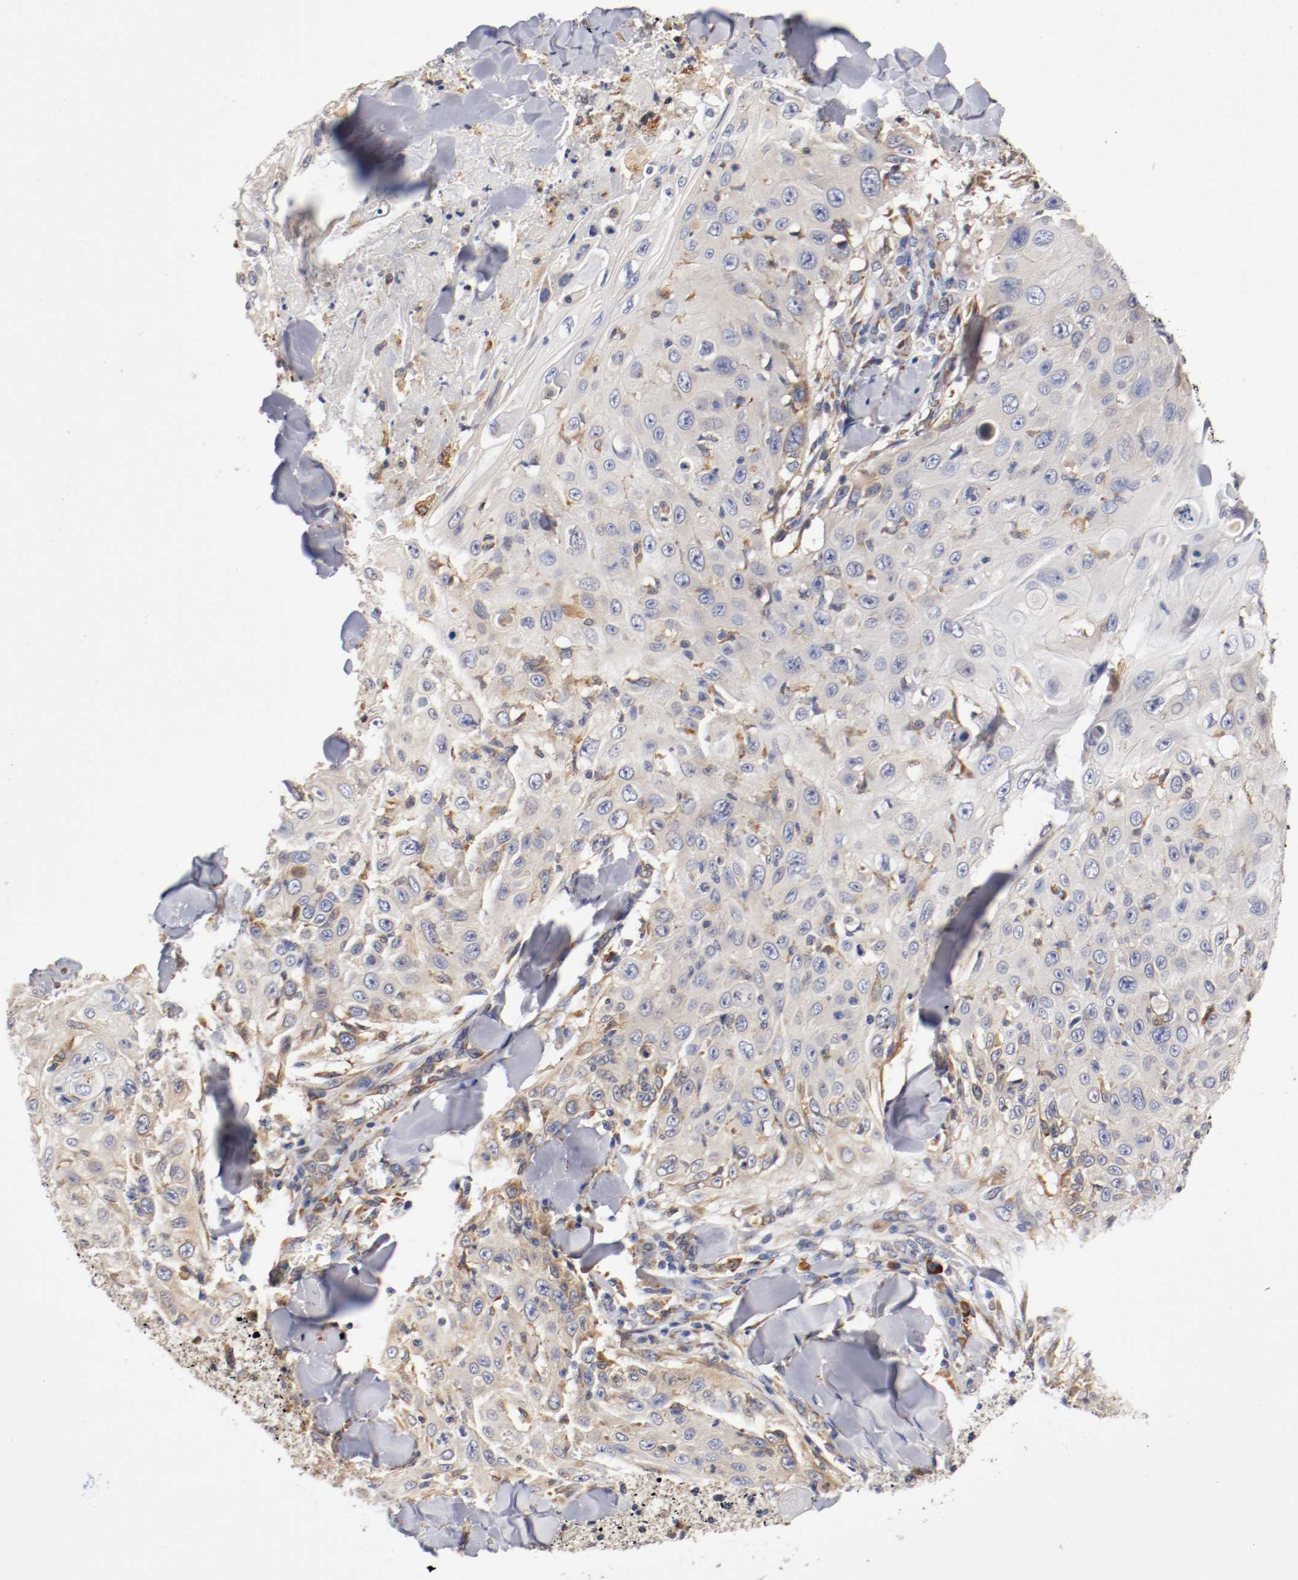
{"staining": {"intensity": "weak", "quantity": ">75%", "location": "cytoplasmic/membranous"}, "tissue": "skin cancer", "cell_type": "Tumor cells", "image_type": "cancer", "snomed": [{"axis": "morphology", "description": "Squamous cell carcinoma, NOS"}, {"axis": "topography", "description": "Skin"}], "caption": "DAB (3,3'-diaminobenzidine) immunohistochemical staining of skin cancer (squamous cell carcinoma) reveals weak cytoplasmic/membranous protein positivity in approximately >75% of tumor cells.", "gene": "TNFSF13", "patient": {"sex": "male", "age": 86}}